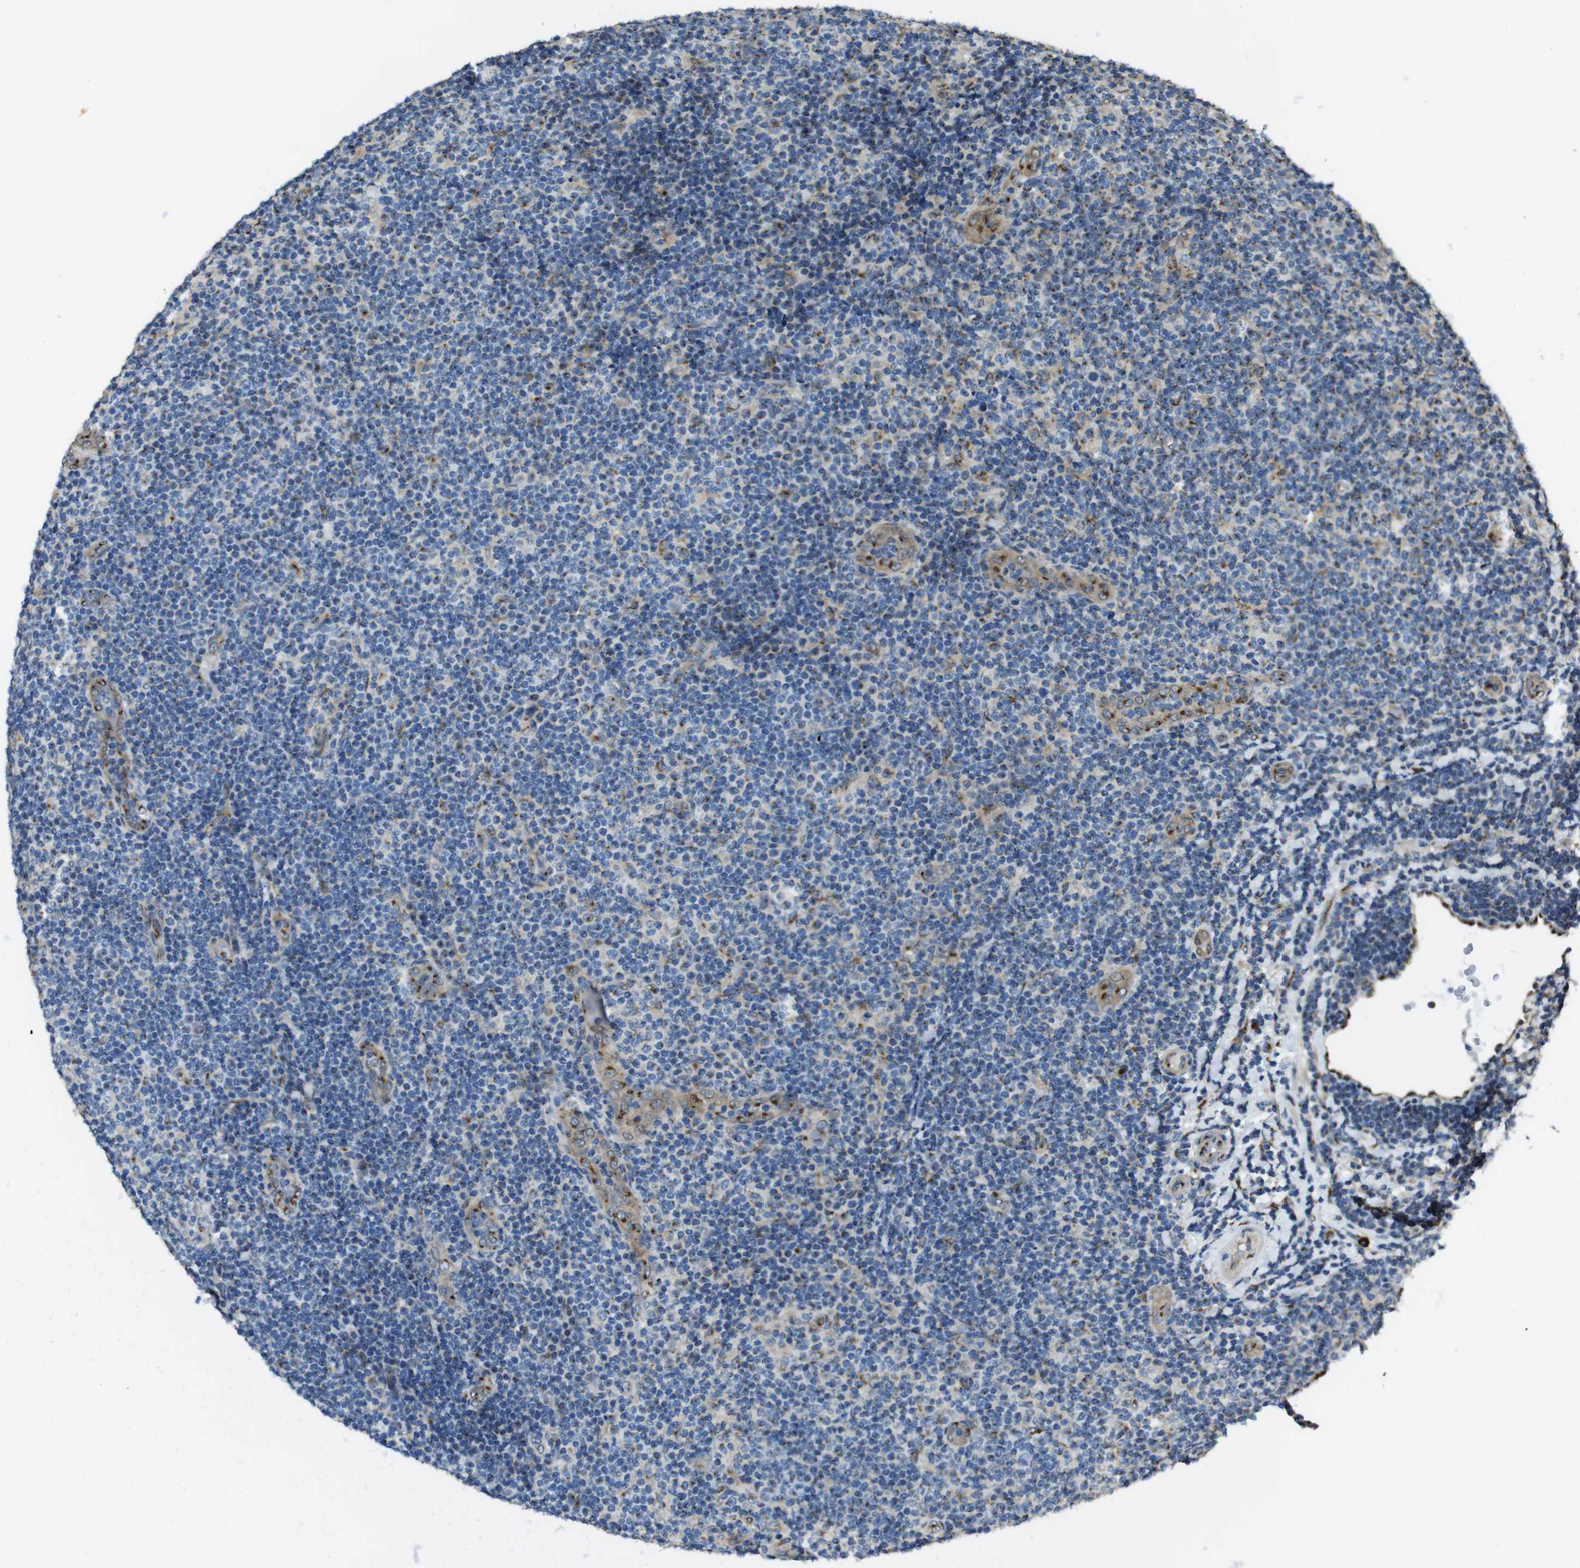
{"staining": {"intensity": "weak", "quantity": "25%-75%", "location": "cytoplasmic/membranous"}, "tissue": "lymphoma", "cell_type": "Tumor cells", "image_type": "cancer", "snomed": [{"axis": "morphology", "description": "Malignant lymphoma, non-Hodgkin's type, Low grade"}, {"axis": "topography", "description": "Lymph node"}], "caption": "This is an image of immunohistochemistry staining of low-grade malignant lymphoma, non-Hodgkin's type, which shows weak staining in the cytoplasmic/membranous of tumor cells.", "gene": "RAB6A", "patient": {"sex": "male", "age": 83}}